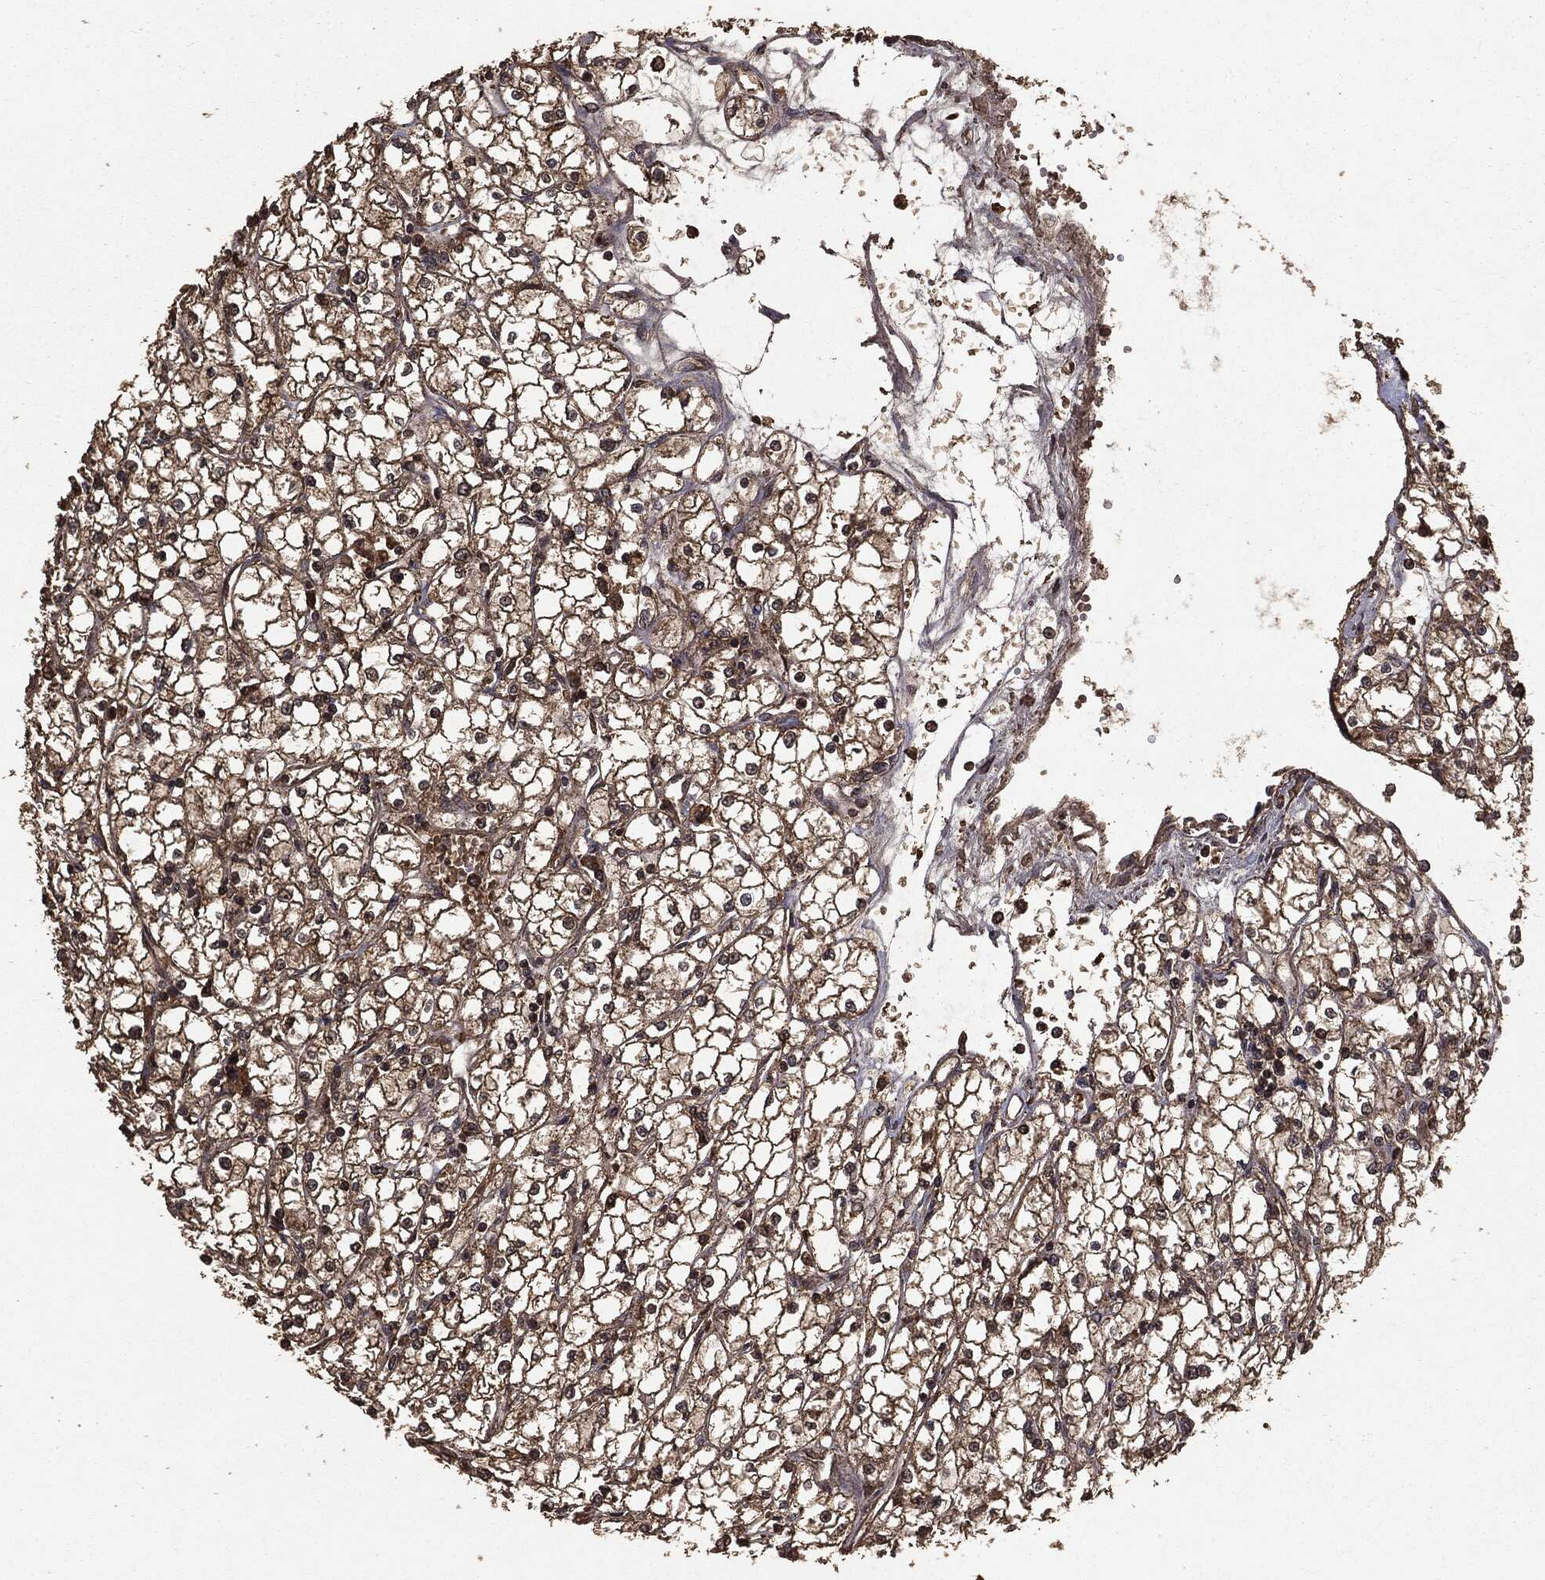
{"staining": {"intensity": "moderate", "quantity": ">75%", "location": "cytoplasmic/membranous"}, "tissue": "renal cancer", "cell_type": "Tumor cells", "image_type": "cancer", "snomed": [{"axis": "morphology", "description": "Adenocarcinoma, NOS"}, {"axis": "topography", "description": "Kidney"}], "caption": "DAB immunohistochemical staining of adenocarcinoma (renal) shows moderate cytoplasmic/membranous protein staining in about >75% of tumor cells.", "gene": "NME1", "patient": {"sex": "male", "age": 67}}